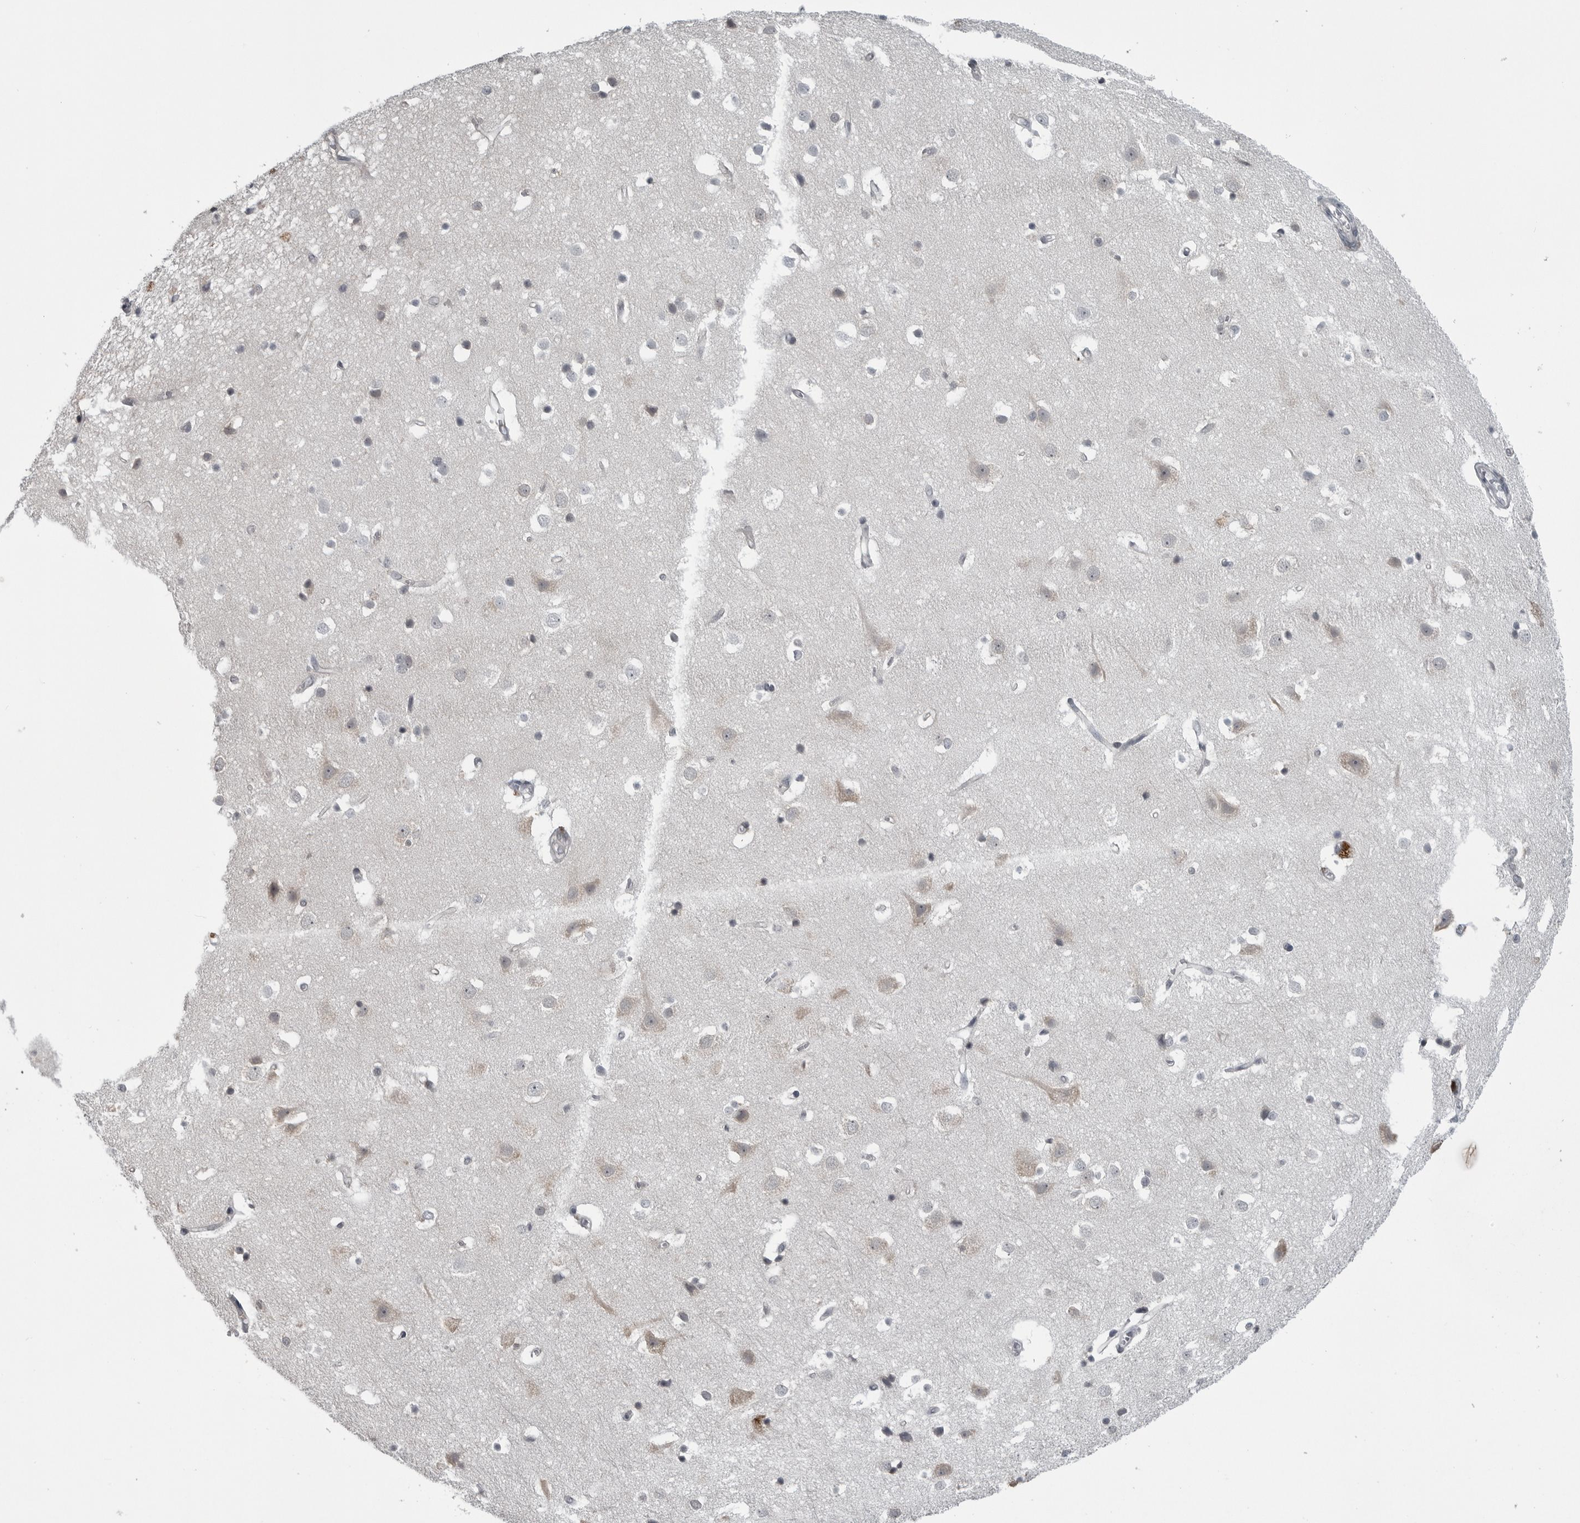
{"staining": {"intensity": "negative", "quantity": "none", "location": "none"}, "tissue": "cerebral cortex", "cell_type": "Endothelial cells", "image_type": "normal", "snomed": [{"axis": "morphology", "description": "Normal tissue, NOS"}, {"axis": "topography", "description": "Cerebral cortex"}], "caption": "Cerebral cortex was stained to show a protein in brown. There is no significant expression in endothelial cells. (DAB (3,3'-diaminobenzidine) immunohistochemistry (IHC), high magnification).", "gene": "LYSMD1", "patient": {"sex": "male", "age": 54}}